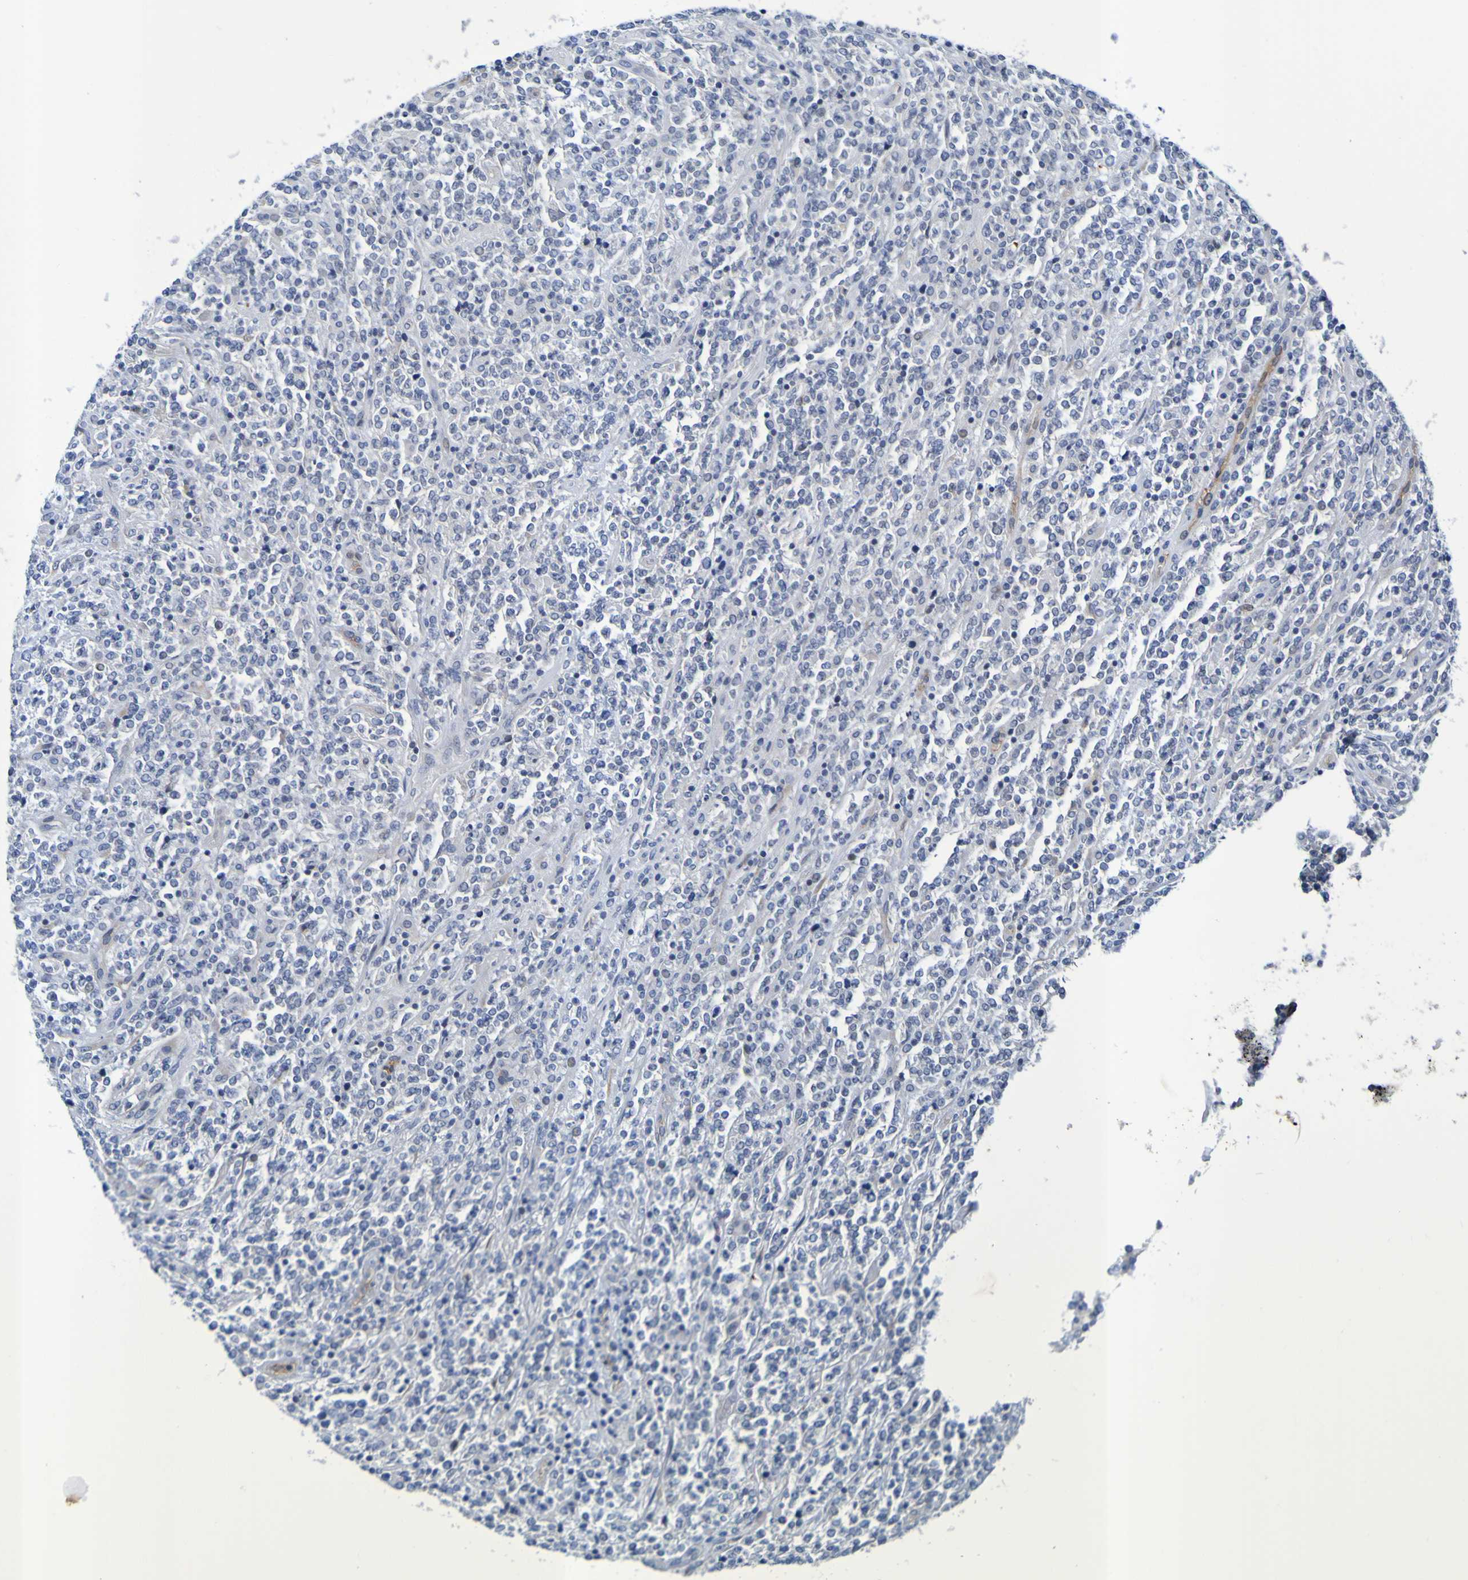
{"staining": {"intensity": "negative", "quantity": "none", "location": "none"}, "tissue": "lymphoma", "cell_type": "Tumor cells", "image_type": "cancer", "snomed": [{"axis": "morphology", "description": "Malignant lymphoma, non-Hodgkin's type, High grade"}, {"axis": "topography", "description": "Soft tissue"}], "caption": "Tumor cells are negative for brown protein staining in lymphoma.", "gene": "VMA21", "patient": {"sex": "male", "age": 18}}